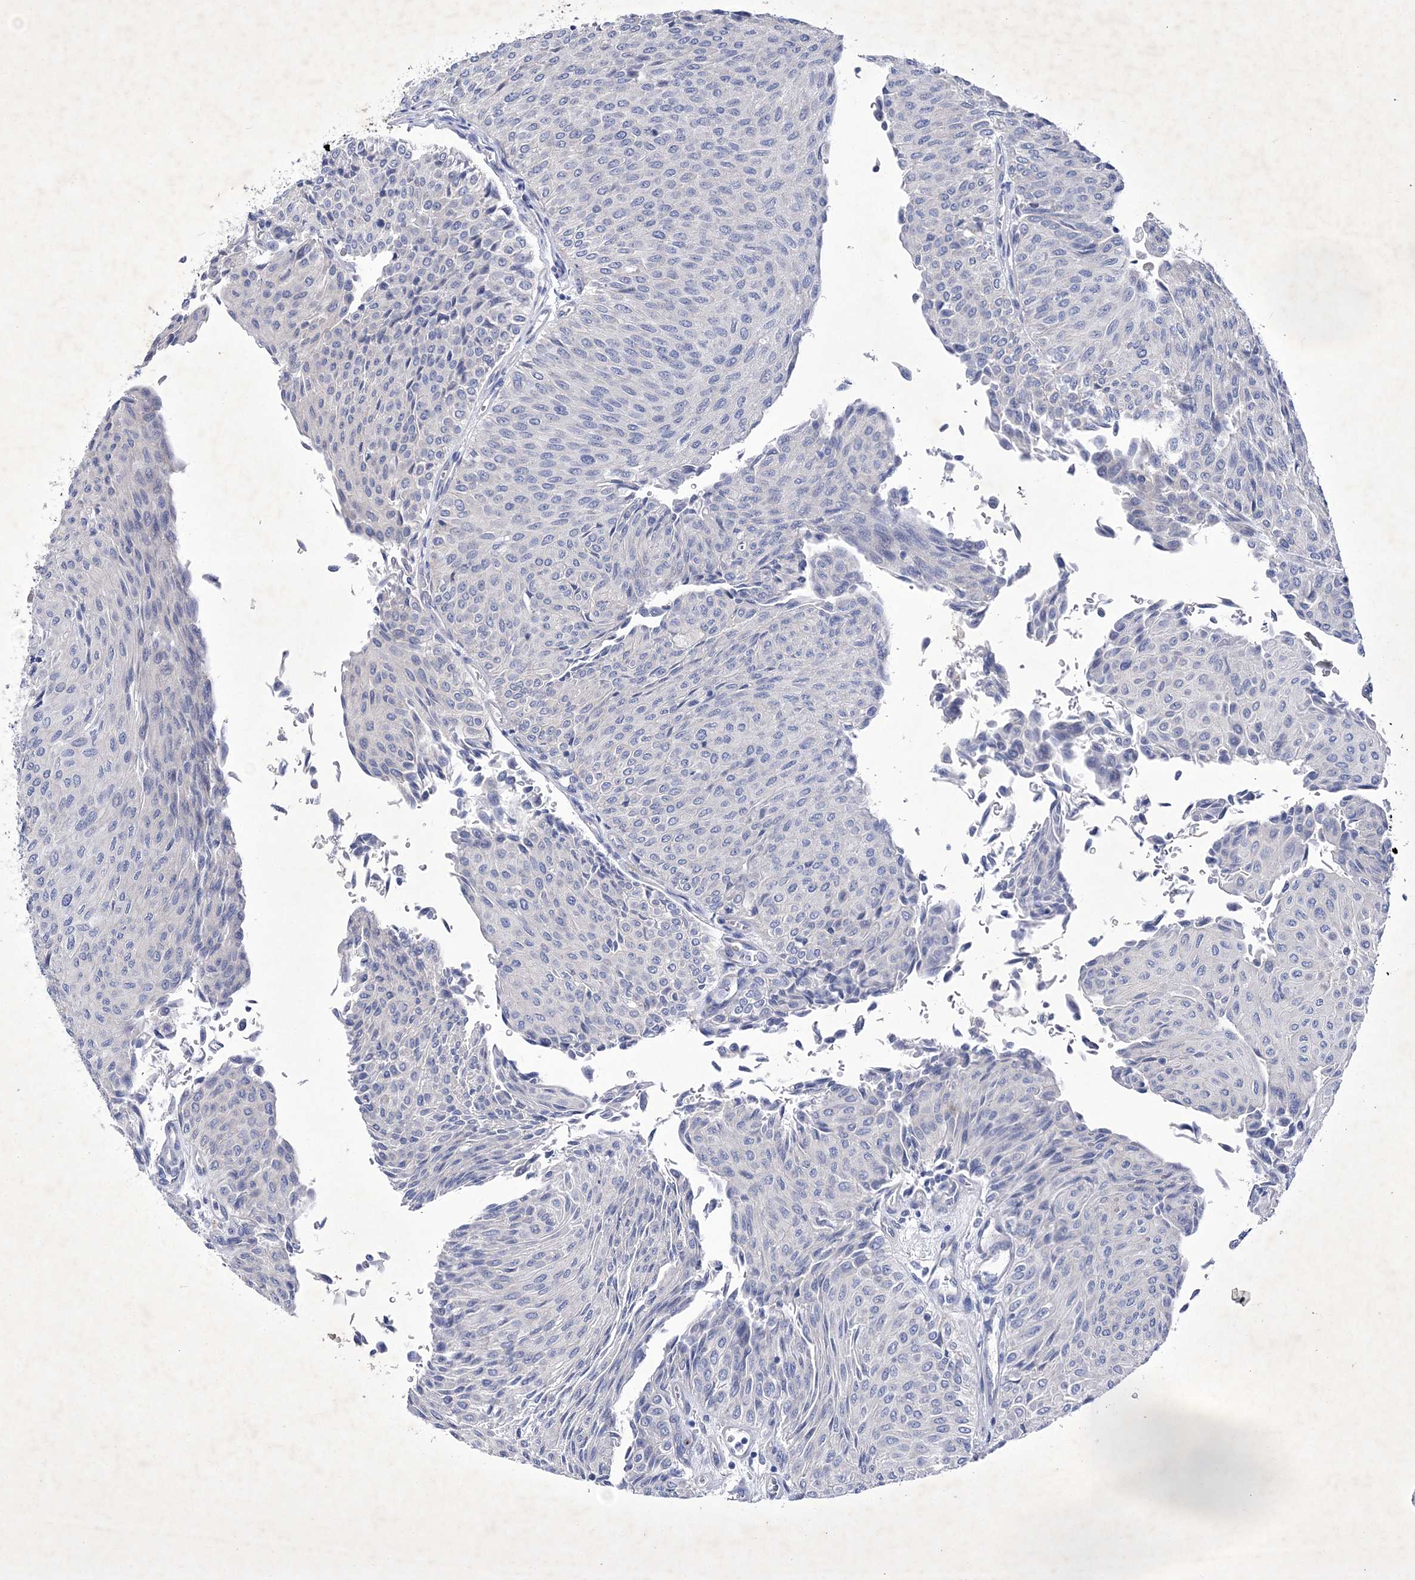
{"staining": {"intensity": "negative", "quantity": "none", "location": "none"}, "tissue": "urothelial cancer", "cell_type": "Tumor cells", "image_type": "cancer", "snomed": [{"axis": "morphology", "description": "Urothelial carcinoma, Low grade"}, {"axis": "topography", "description": "Urinary bladder"}], "caption": "Tumor cells show no significant positivity in urothelial cancer.", "gene": "GPN1", "patient": {"sex": "male", "age": 78}}